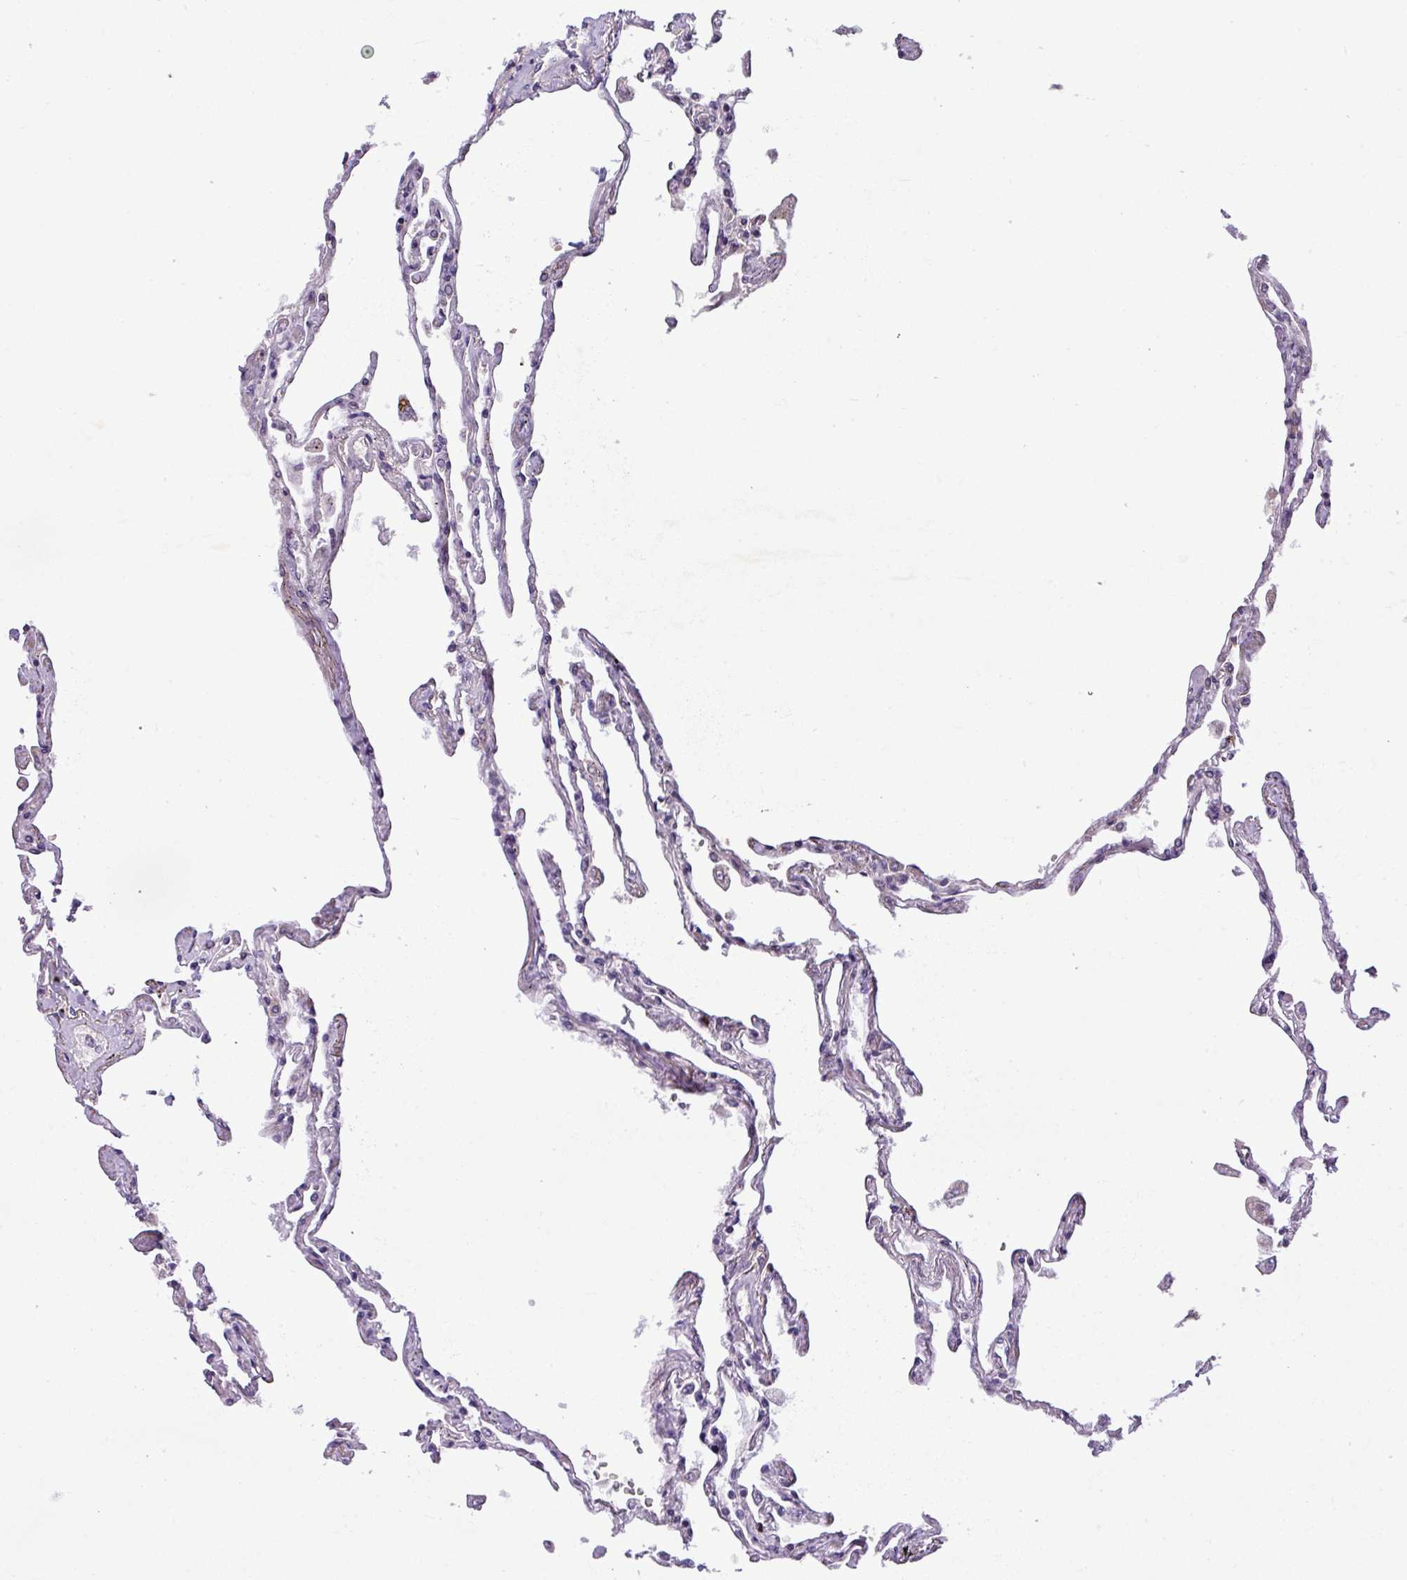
{"staining": {"intensity": "negative", "quantity": "none", "location": "none"}, "tissue": "lung", "cell_type": "Alveolar cells", "image_type": "normal", "snomed": [{"axis": "morphology", "description": "Normal tissue, NOS"}, {"axis": "topography", "description": "Lung"}], "caption": "High magnification brightfield microscopy of normal lung stained with DAB (3,3'-diaminobenzidine) (brown) and counterstained with hematoxylin (blue): alveolar cells show no significant positivity.", "gene": "IL17A", "patient": {"sex": "female", "age": 67}}